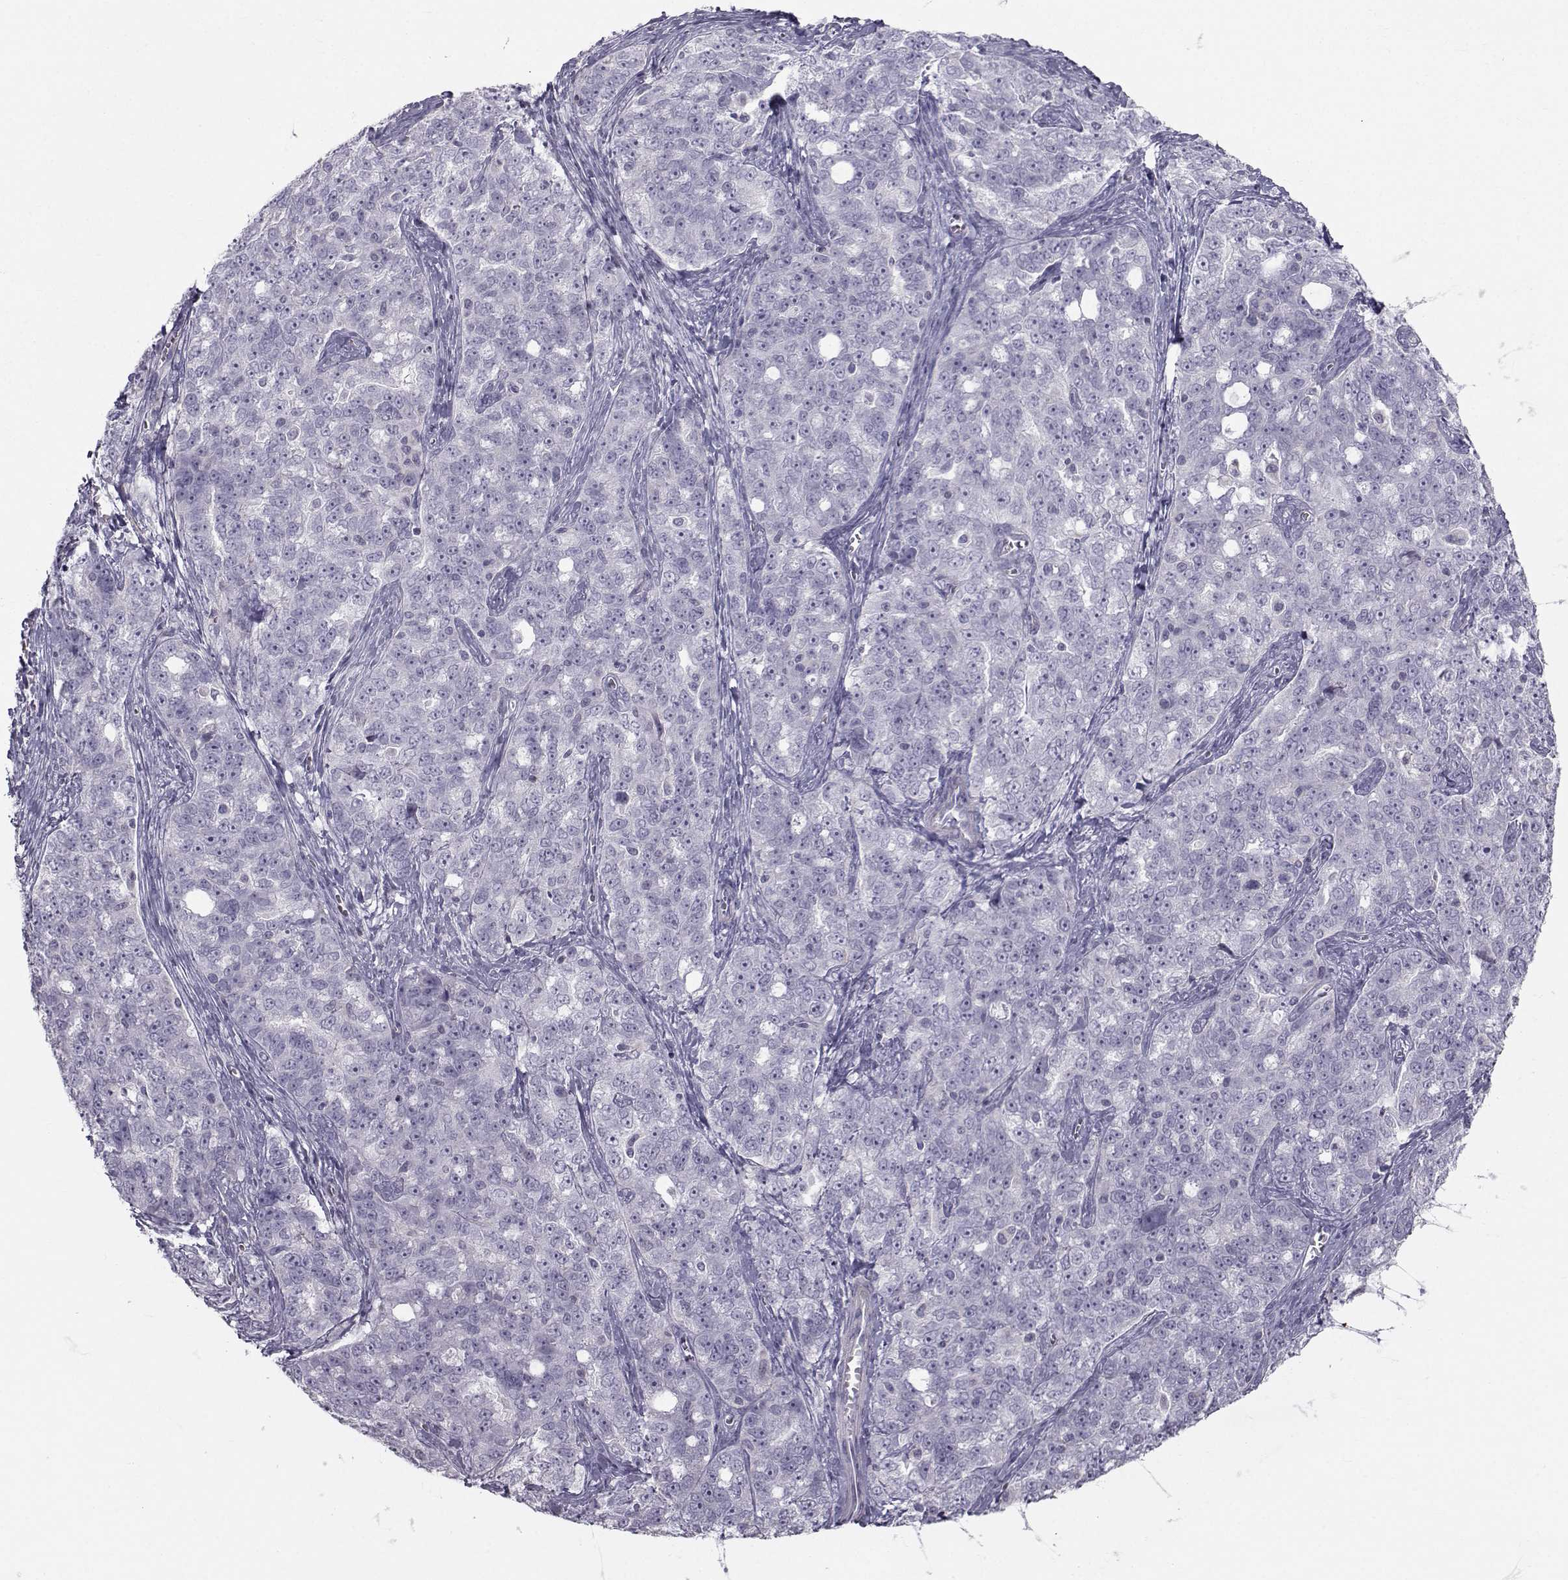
{"staining": {"intensity": "negative", "quantity": "none", "location": "none"}, "tissue": "ovarian cancer", "cell_type": "Tumor cells", "image_type": "cancer", "snomed": [{"axis": "morphology", "description": "Cystadenocarcinoma, serous, NOS"}, {"axis": "topography", "description": "Ovary"}], "caption": "DAB immunohistochemical staining of ovarian cancer shows no significant staining in tumor cells. (Brightfield microscopy of DAB IHC at high magnification).", "gene": "GARIN3", "patient": {"sex": "female", "age": 51}}